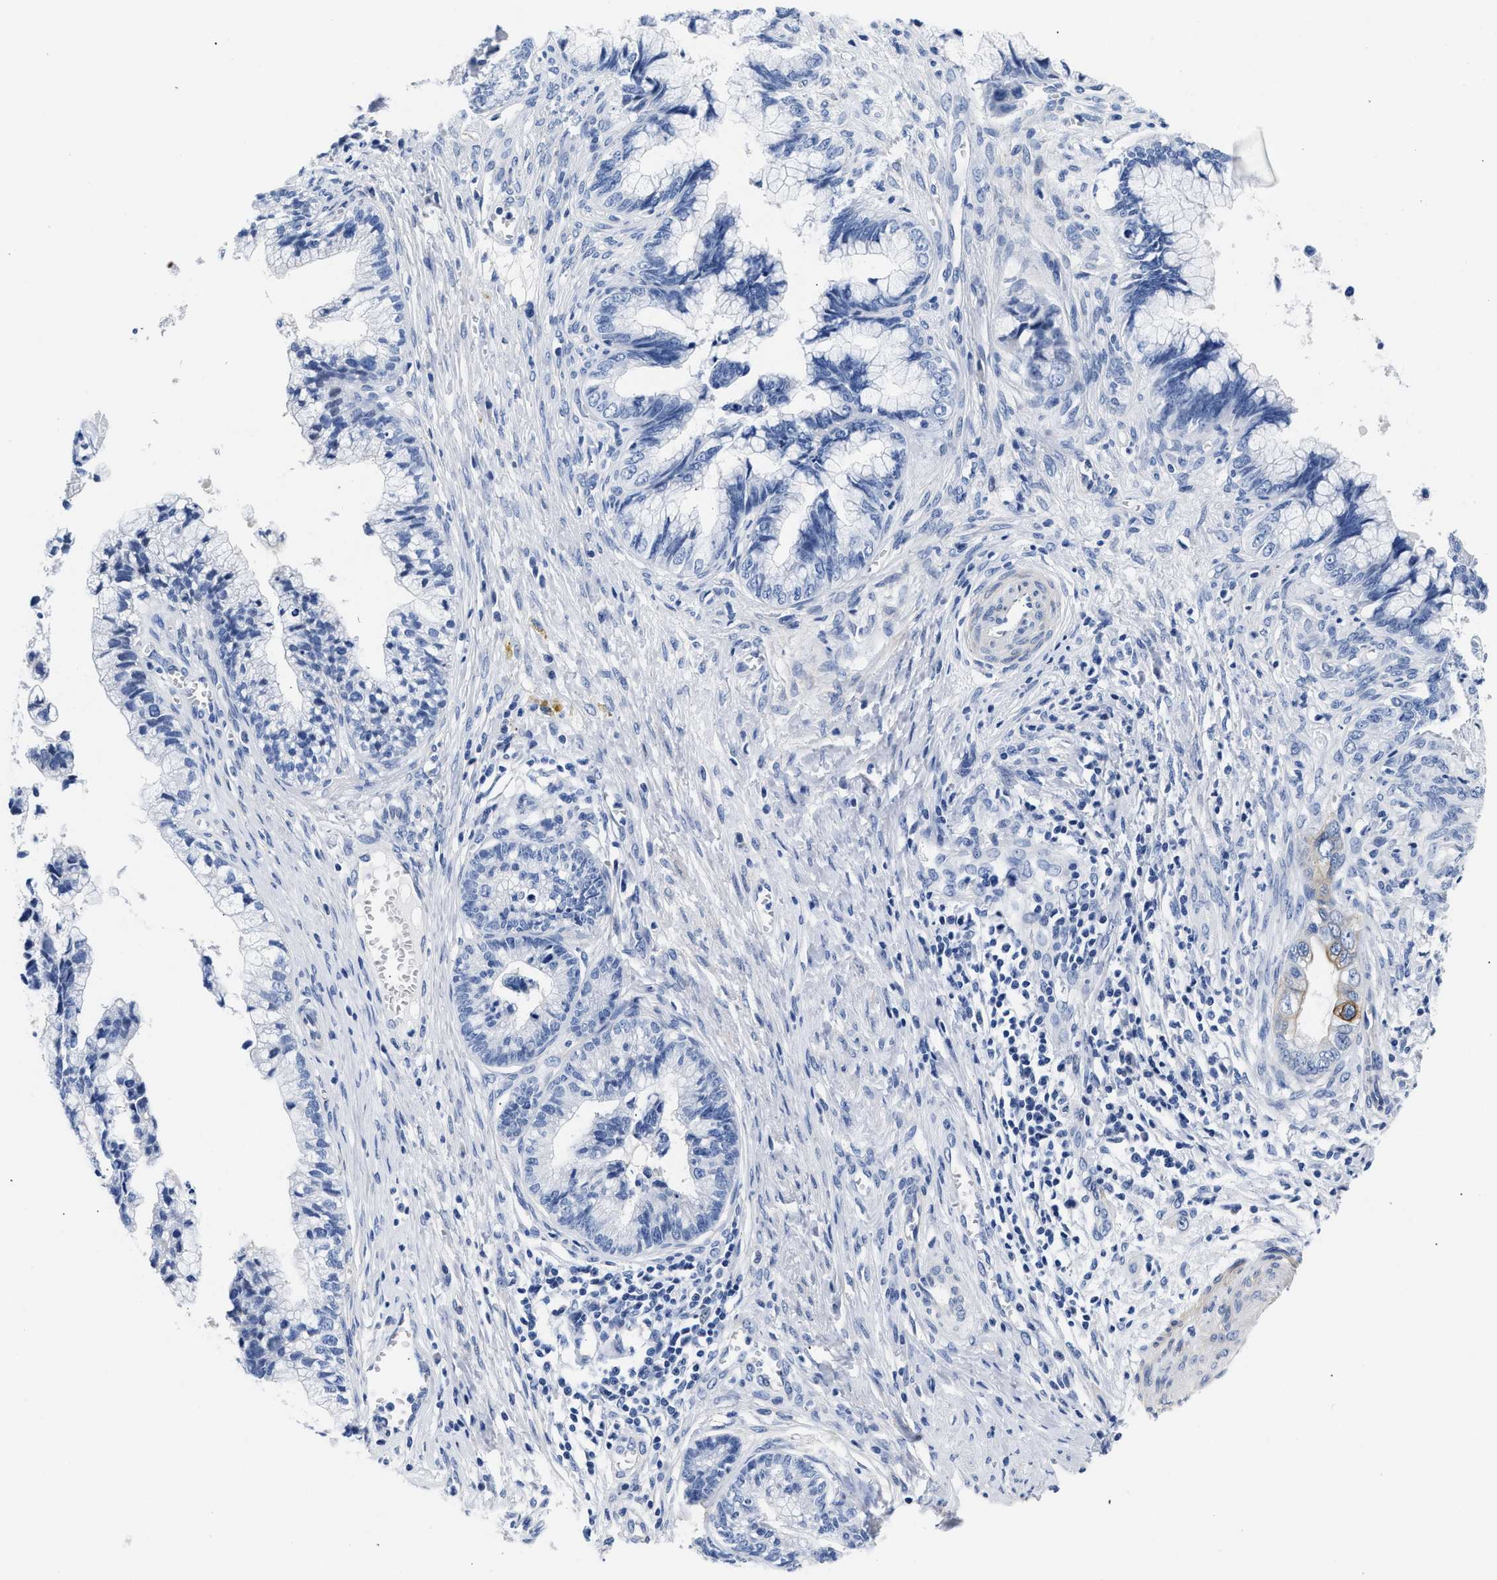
{"staining": {"intensity": "negative", "quantity": "none", "location": "none"}, "tissue": "cervical cancer", "cell_type": "Tumor cells", "image_type": "cancer", "snomed": [{"axis": "morphology", "description": "Adenocarcinoma, NOS"}, {"axis": "topography", "description": "Cervix"}], "caption": "This is an immunohistochemistry micrograph of human adenocarcinoma (cervical). There is no expression in tumor cells.", "gene": "TRIM29", "patient": {"sex": "female", "age": 44}}